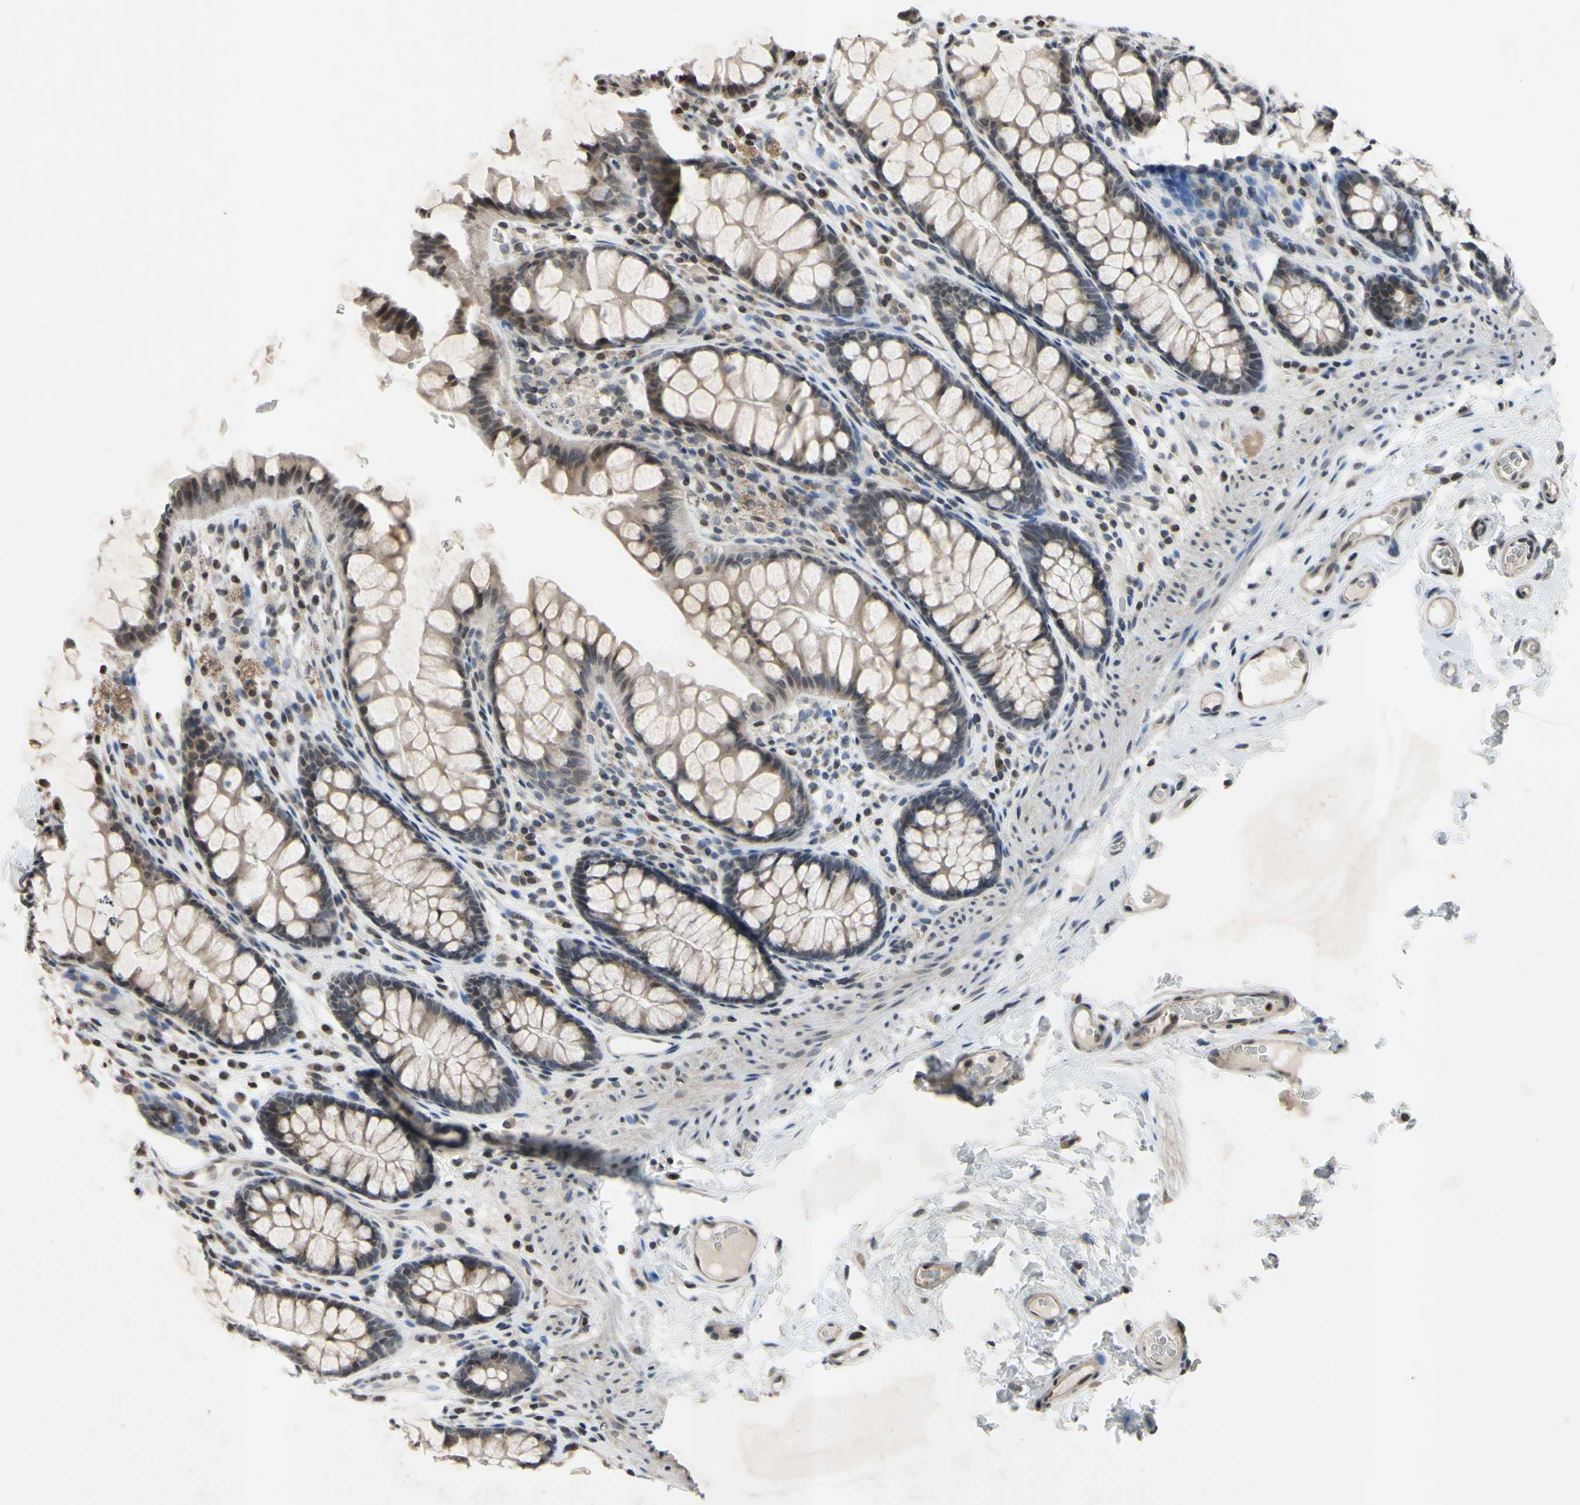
{"staining": {"intensity": "weak", "quantity": ">75%", "location": "cytoplasmic/membranous,nuclear"}, "tissue": "colon", "cell_type": "Endothelial cells", "image_type": "normal", "snomed": [{"axis": "morphology", "description": "Normal tissue, NOS"}, {"axis": "topography", "description": "Colon"}], "caption": "Approximately >75% of endothelial cells in benign human colon display weak cytoplasmic/membranous,nuclear protein positivity as visualized by brown immunohistochemical staining.", "gene": "ARG1", "patient": {"sex": "female", "age": 55}}